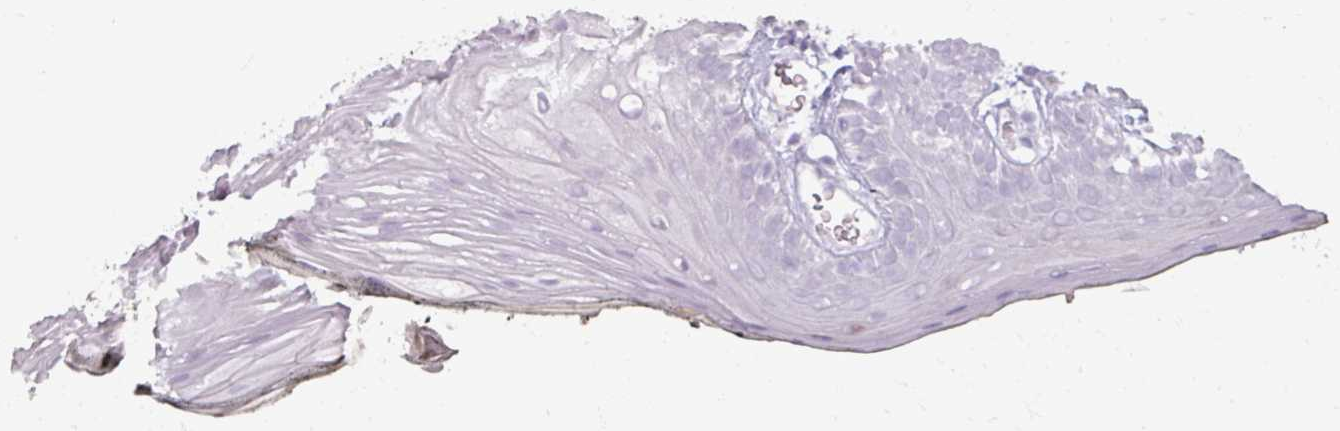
{"staining": {"intensity": "negative", "quantity": "none", "location": "none"}, "tissue": "oral mucosa", "cell_type": "Squamous epithelial cells", "image_type": "normal", "snomed": [{"axis": "morphology", "description": "Normal tissue, NOS"}, {"axis": "morphology", "description": "Squamous cell carcinoma, NOS"}, {"axis": "topography", "description": "Oral tissue"}, {"axis": "topography", "description": "Head-Neck"}], "caption": "This micrograph is of benign oral mucosa stained with immunohistochemistry to label a protein in brown with the nuclei are counter-stained blue. There is no staining in squamous epithelial cells.", "gene": "ARG1", "patient": {"sex": "female", "age": 81}}